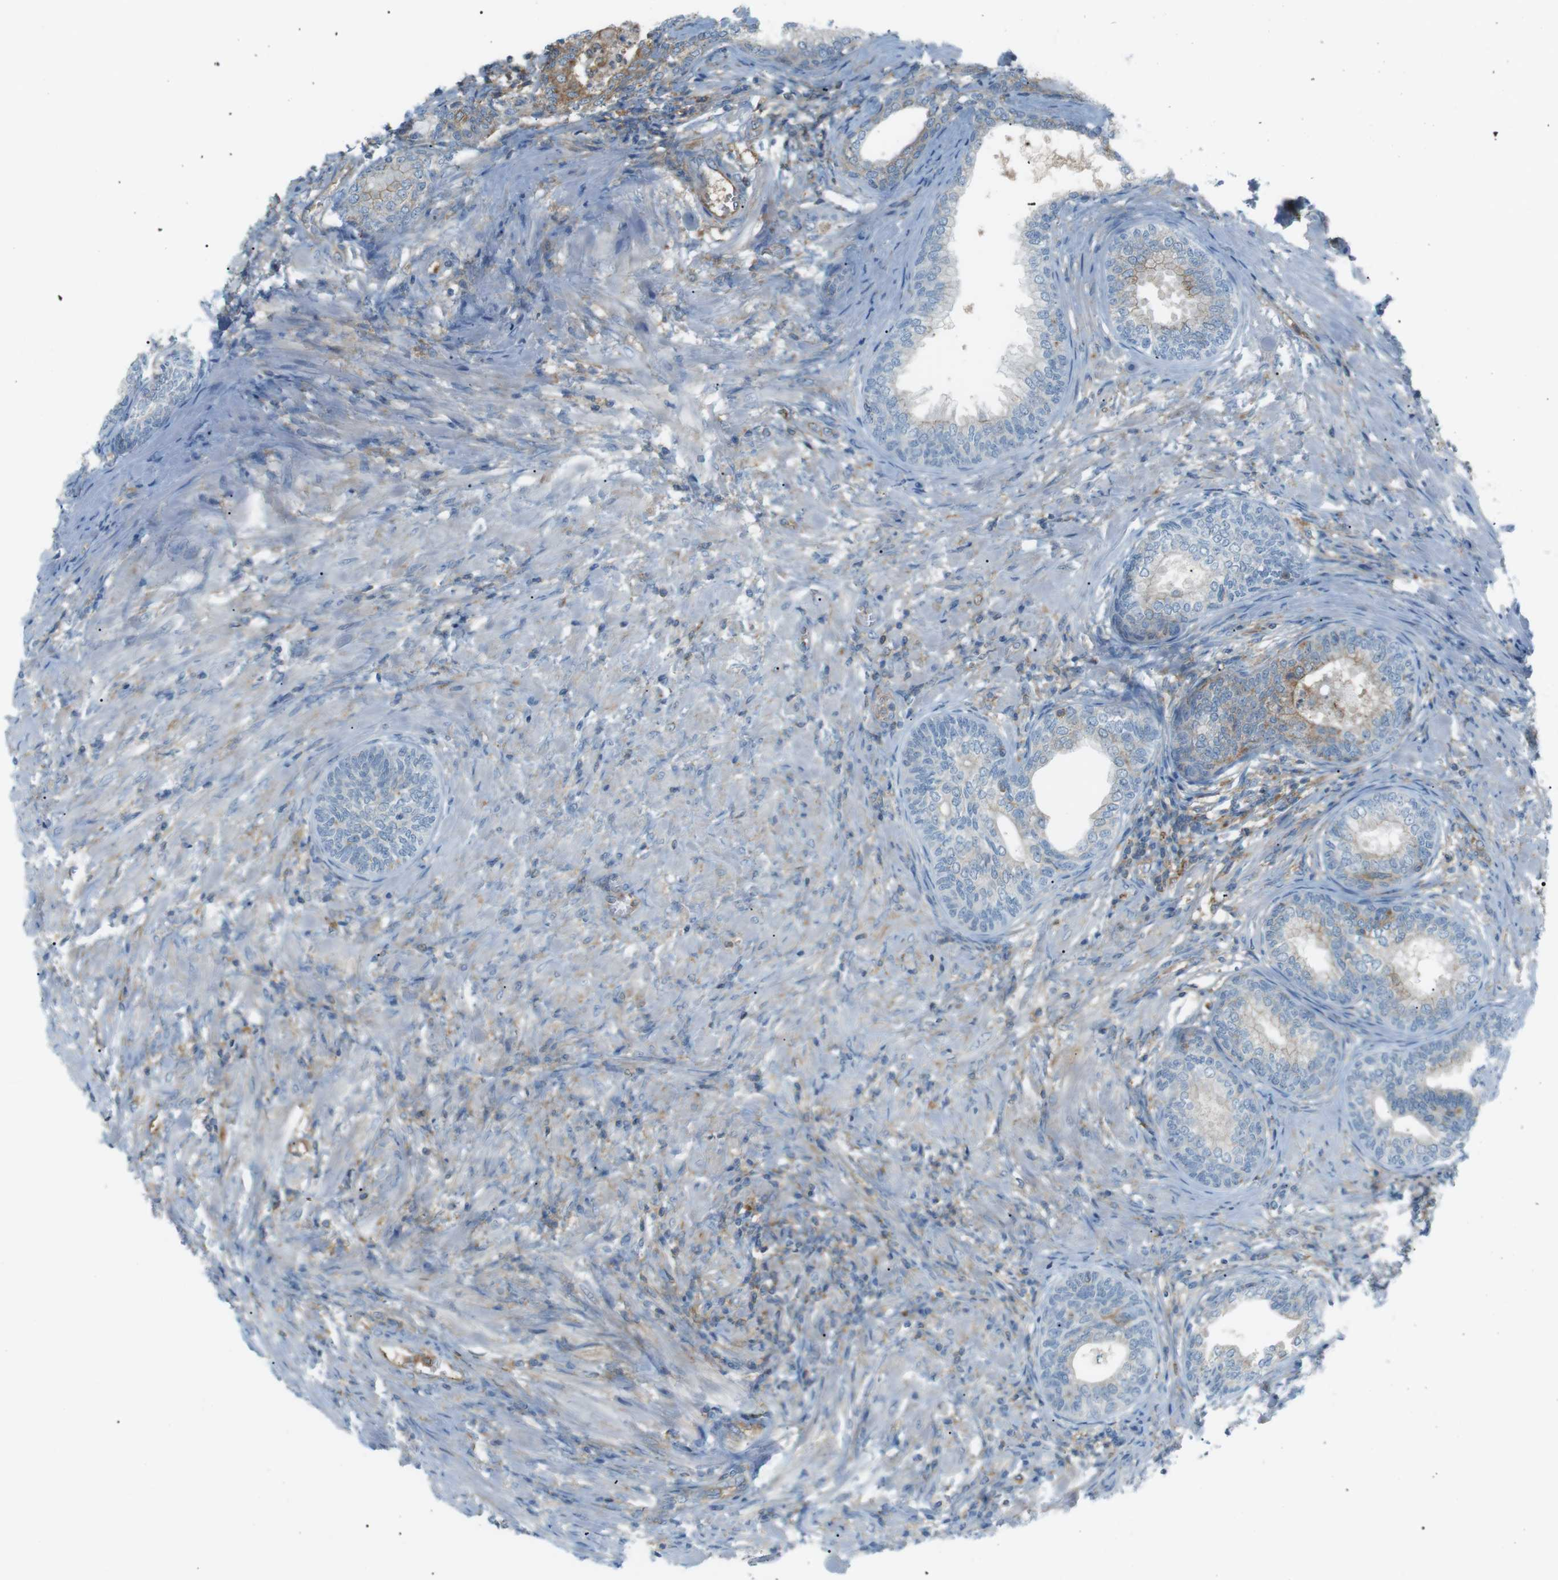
{"staining": {"intensity": "moderate", "quantity": "<25%", "location": "cytoplasmic/membranous"}, "tissue": "prostate", "cell_type": "Glandular cells", "image_type": "normal", "snomed": [{"axis": "morphology", "description": "Normal tissue, NOS"}, {"axis": "topography", "description": "Prostate"}], "caption": "Protein positivity by immunohistochemistry displays moderate cytoplasmic/membranous staining in approximately <25% of glandular cells in benign prostate.", "gene": "PEPD", "patient": {"sex": "male", "age": 76}}